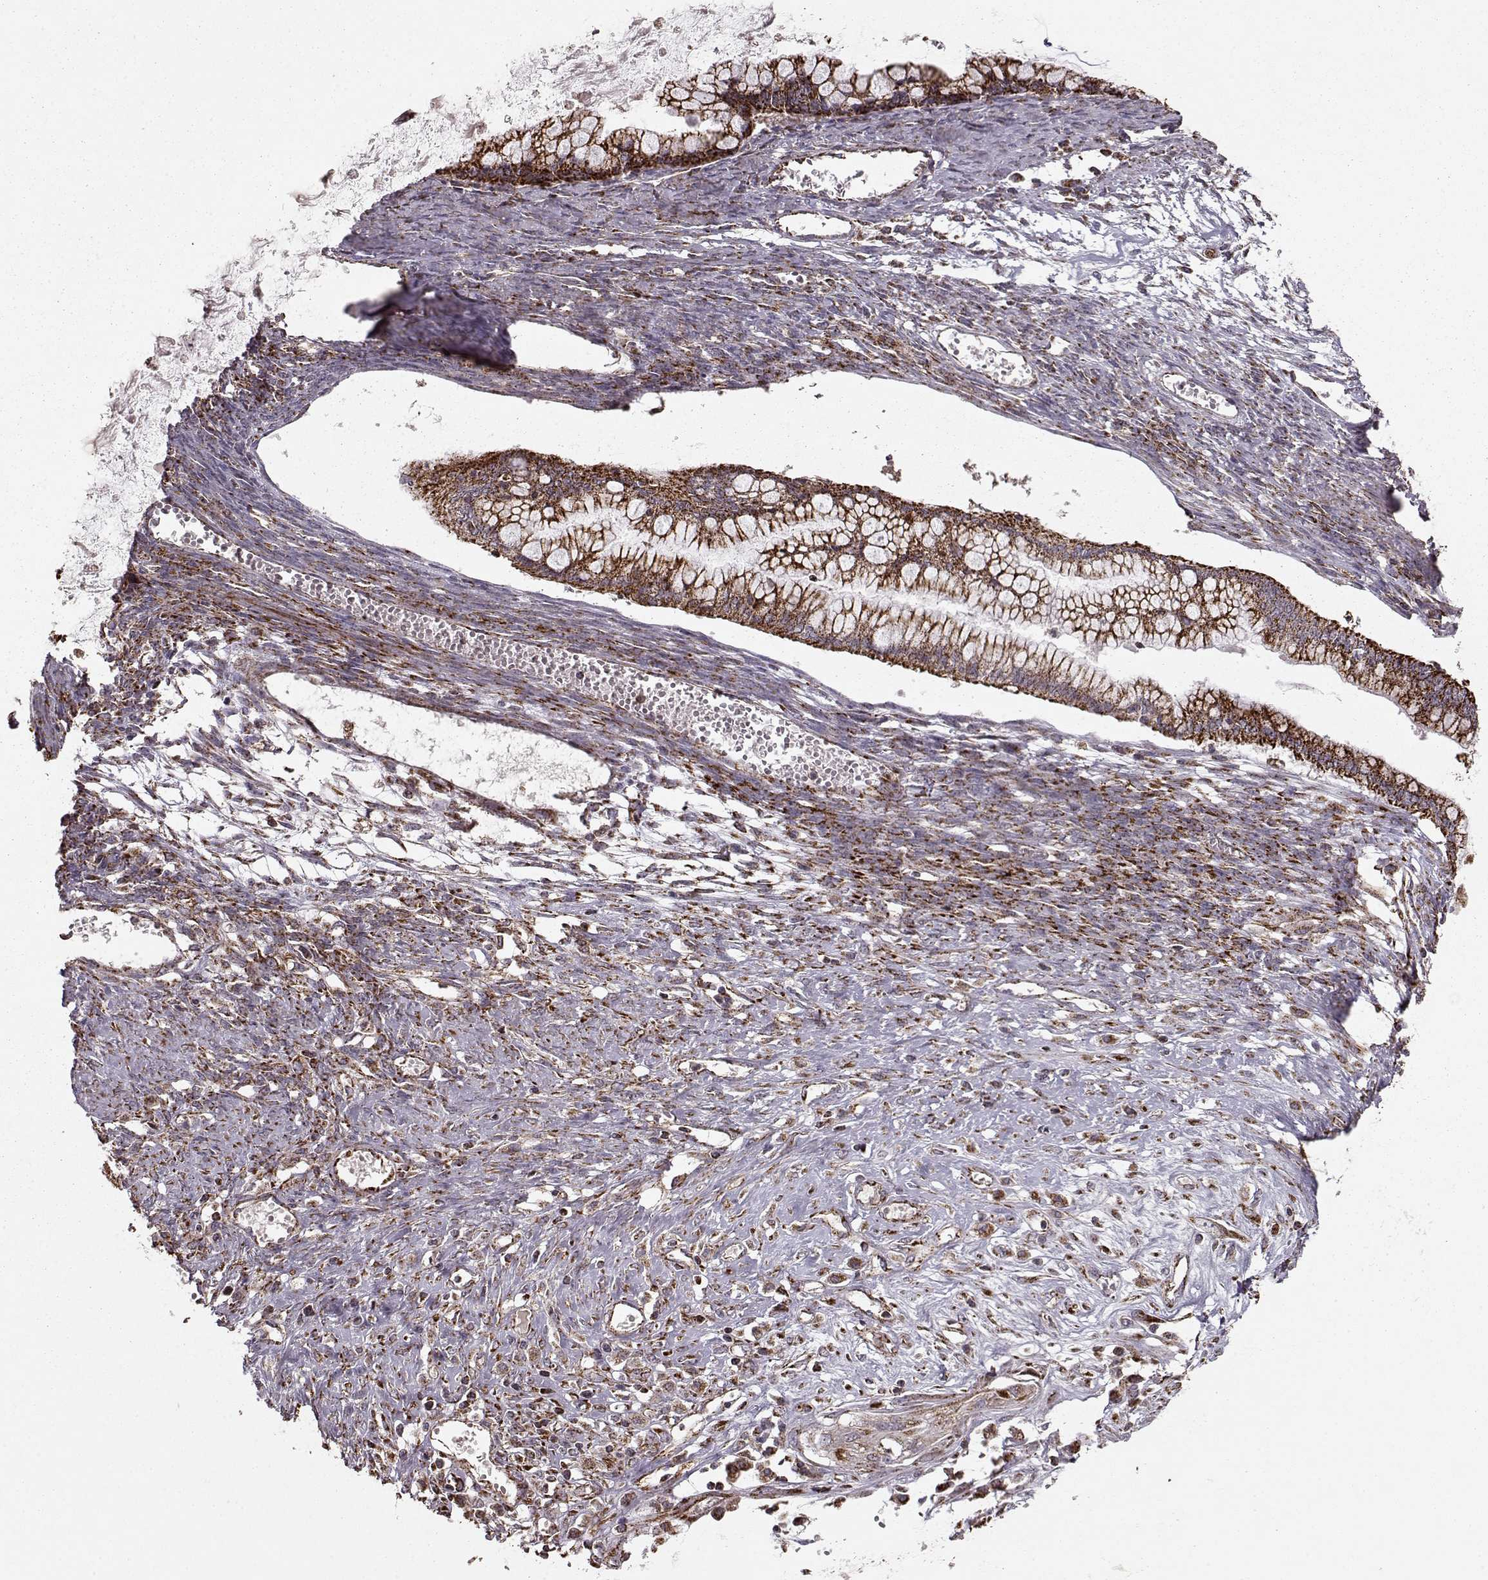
{"staining": {"intensity": "strong", "quantity": ">75%", "location": "cytoplasmic/membranous"}, "tissue": "ovarian cancer", "cell_type": "Tumor cells", "image_type": "cancer", "snomed": [{"axis": "morphology", "description": "Cystadenocarcinoma, mucinous, NOS"}, {"axis": "topography", "description": "Ovary"}], "caption": "Ovarian cancer tissue displays strong cytoplasmic/membranous expression in about >75% of tumor cells", "gene": "CMTM3", "patient": {"sex": "female", "age": 67}}